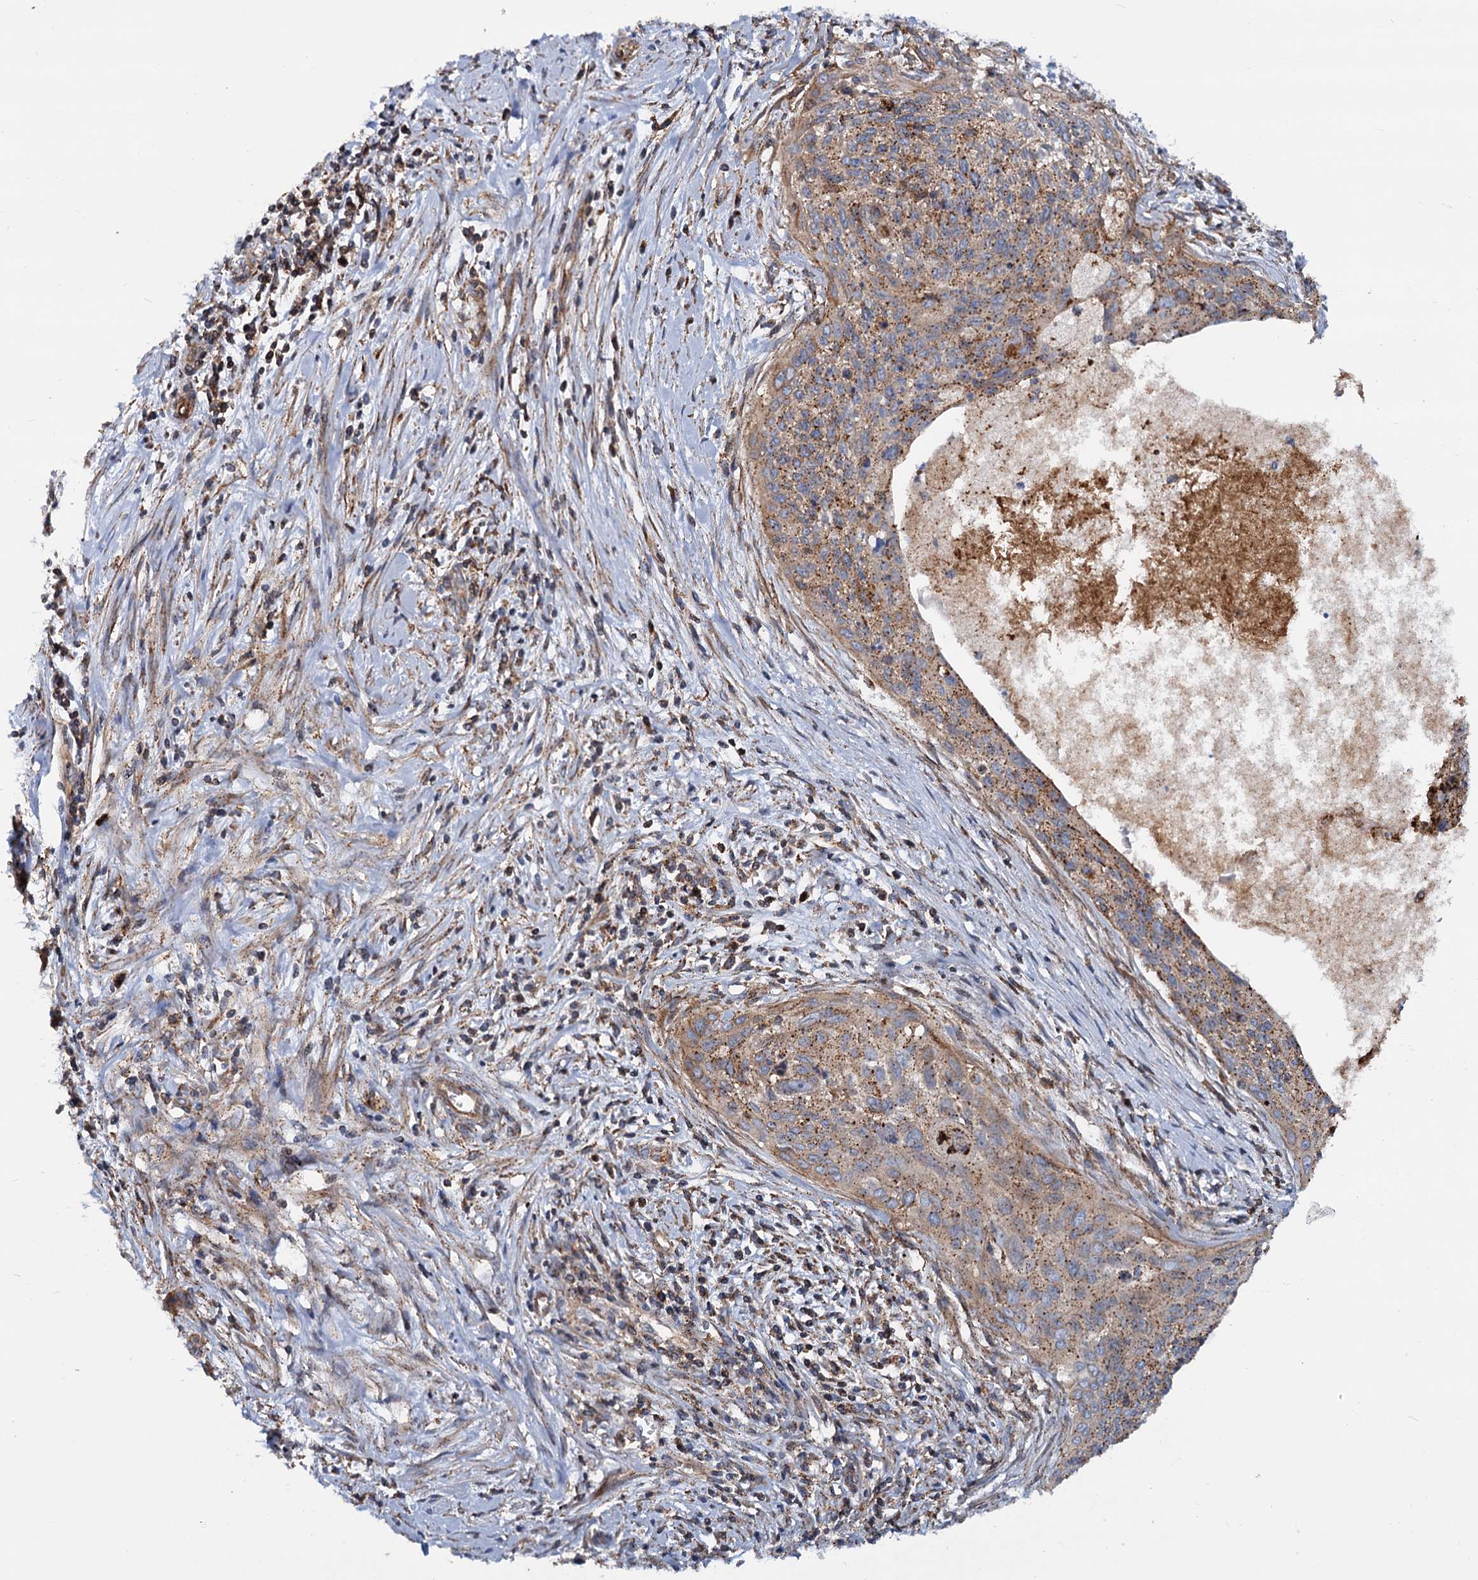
{"staining": {"intensity": "moderate", "quantity": ">75%", "location": "cytoplasmic/membranous"}, "tissue": "cervical cancer", "cell_type": "Tumor cells", "image_type": "cancer", "snomed": [{"axis": "morphology", "description": "Squamous cell carcinoma, NOS"}, {"axis": "topography", "description": "Cervix"}], "caption": "Brown immunohistochemical staining in cervical squamous cell carcinoma displays moderate cytoplasmic/membranous staining in approximately >75% of tumor cells. The protein is shown in brown color, while the nuclei are stained blue.", "gene": "PSEN1", "patient": {"sex": "female", "age": 55}}